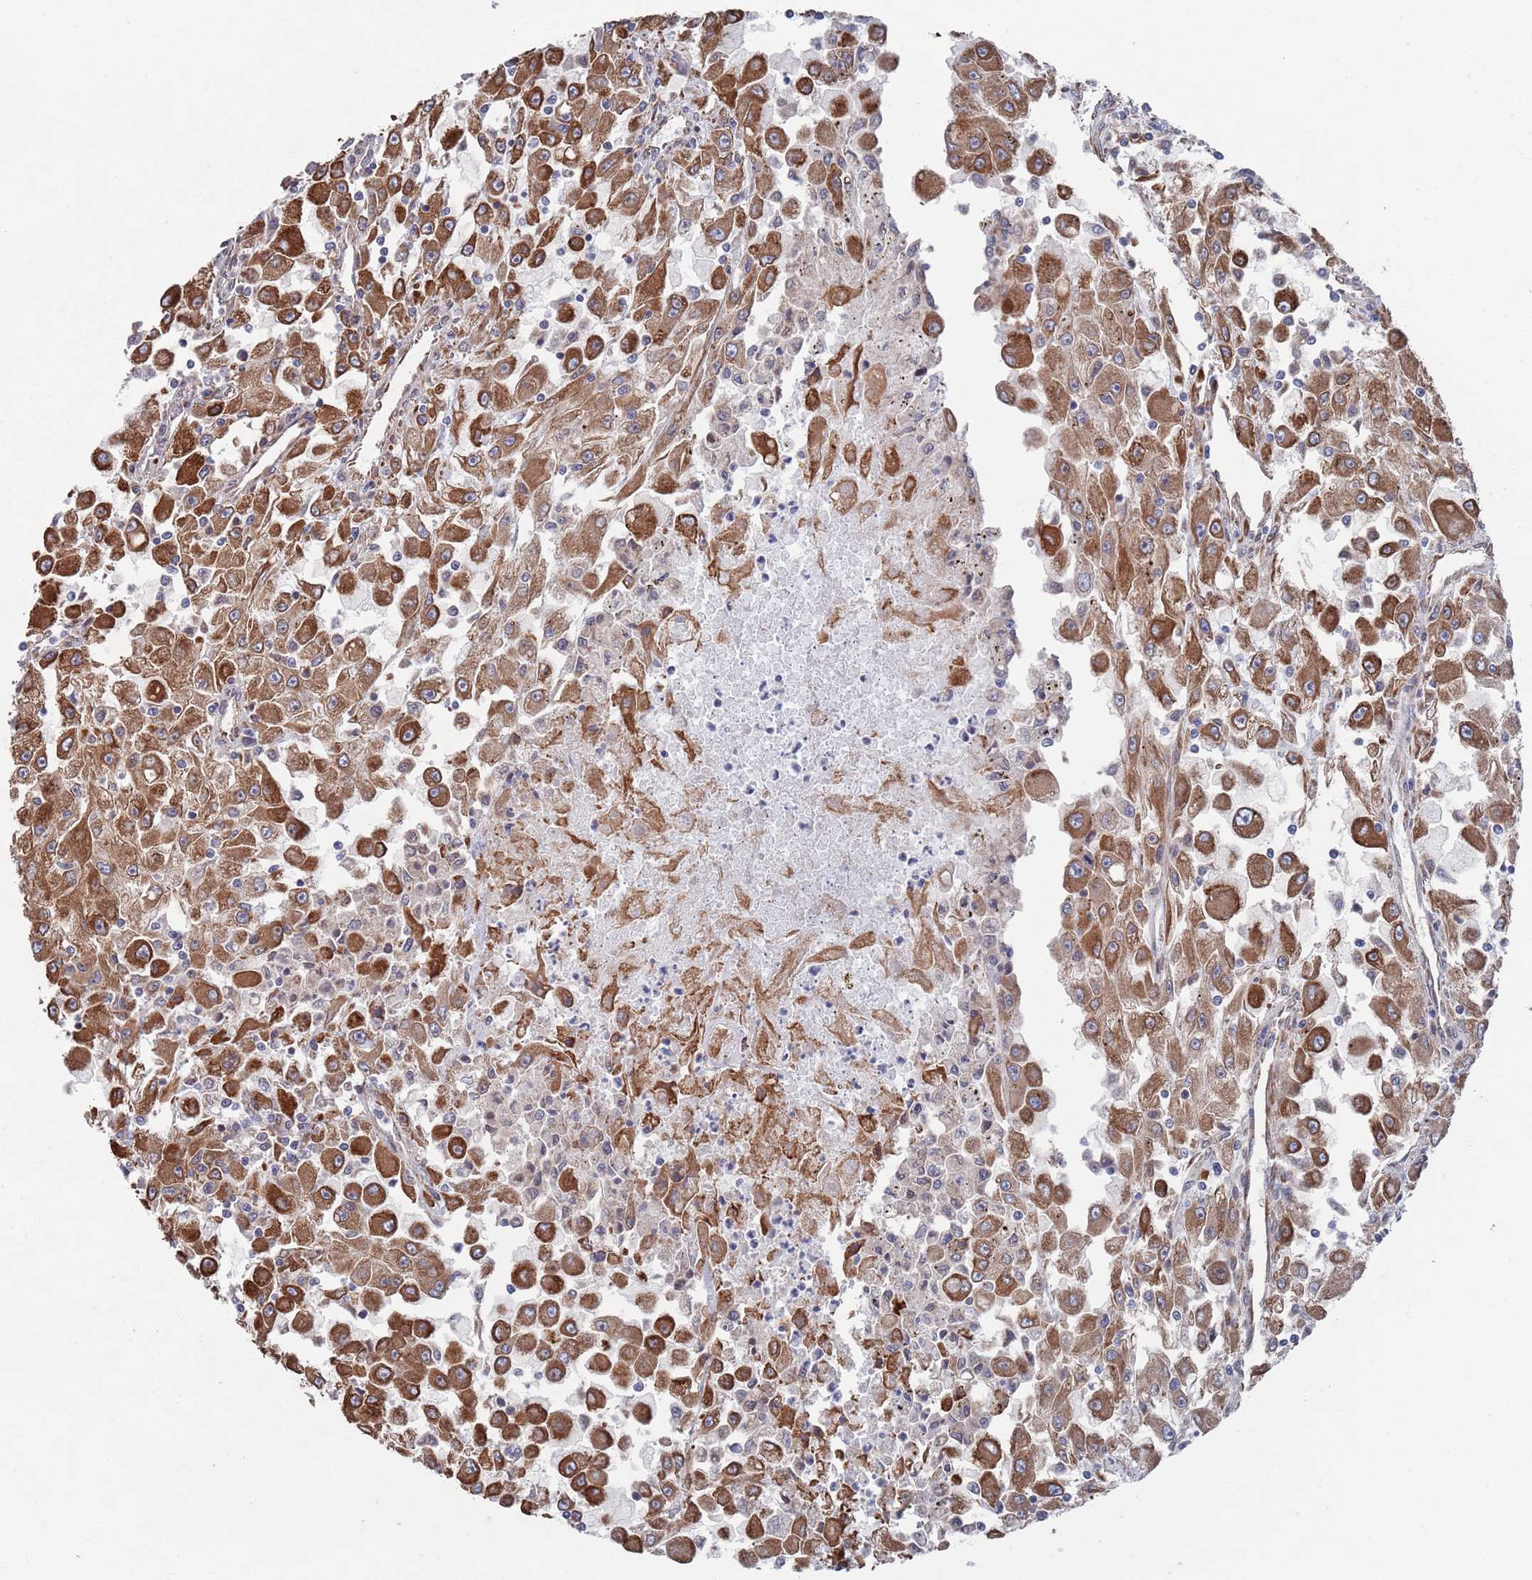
{"staining": {"intensity": "strong", "quantity": ">75%", "location": "cytoplasmic/membranous"}, "tissue": "renal cancer", "cell_type": "Tumor cells", "image_type": "cancer", "snomed": [{"axis": "morphology", "description": "Adenocarcinoma, NOS"}, {"axis": "topography", "description": "Kidney"}], "caption": "Tumor cells exhibit high levels of strong cytoplasmic/membranous positivity in about >75% of cells in adenocarcinoma (renal).", "gene": "CCDC106", "patient": {"sex": "female", "age": 67}}